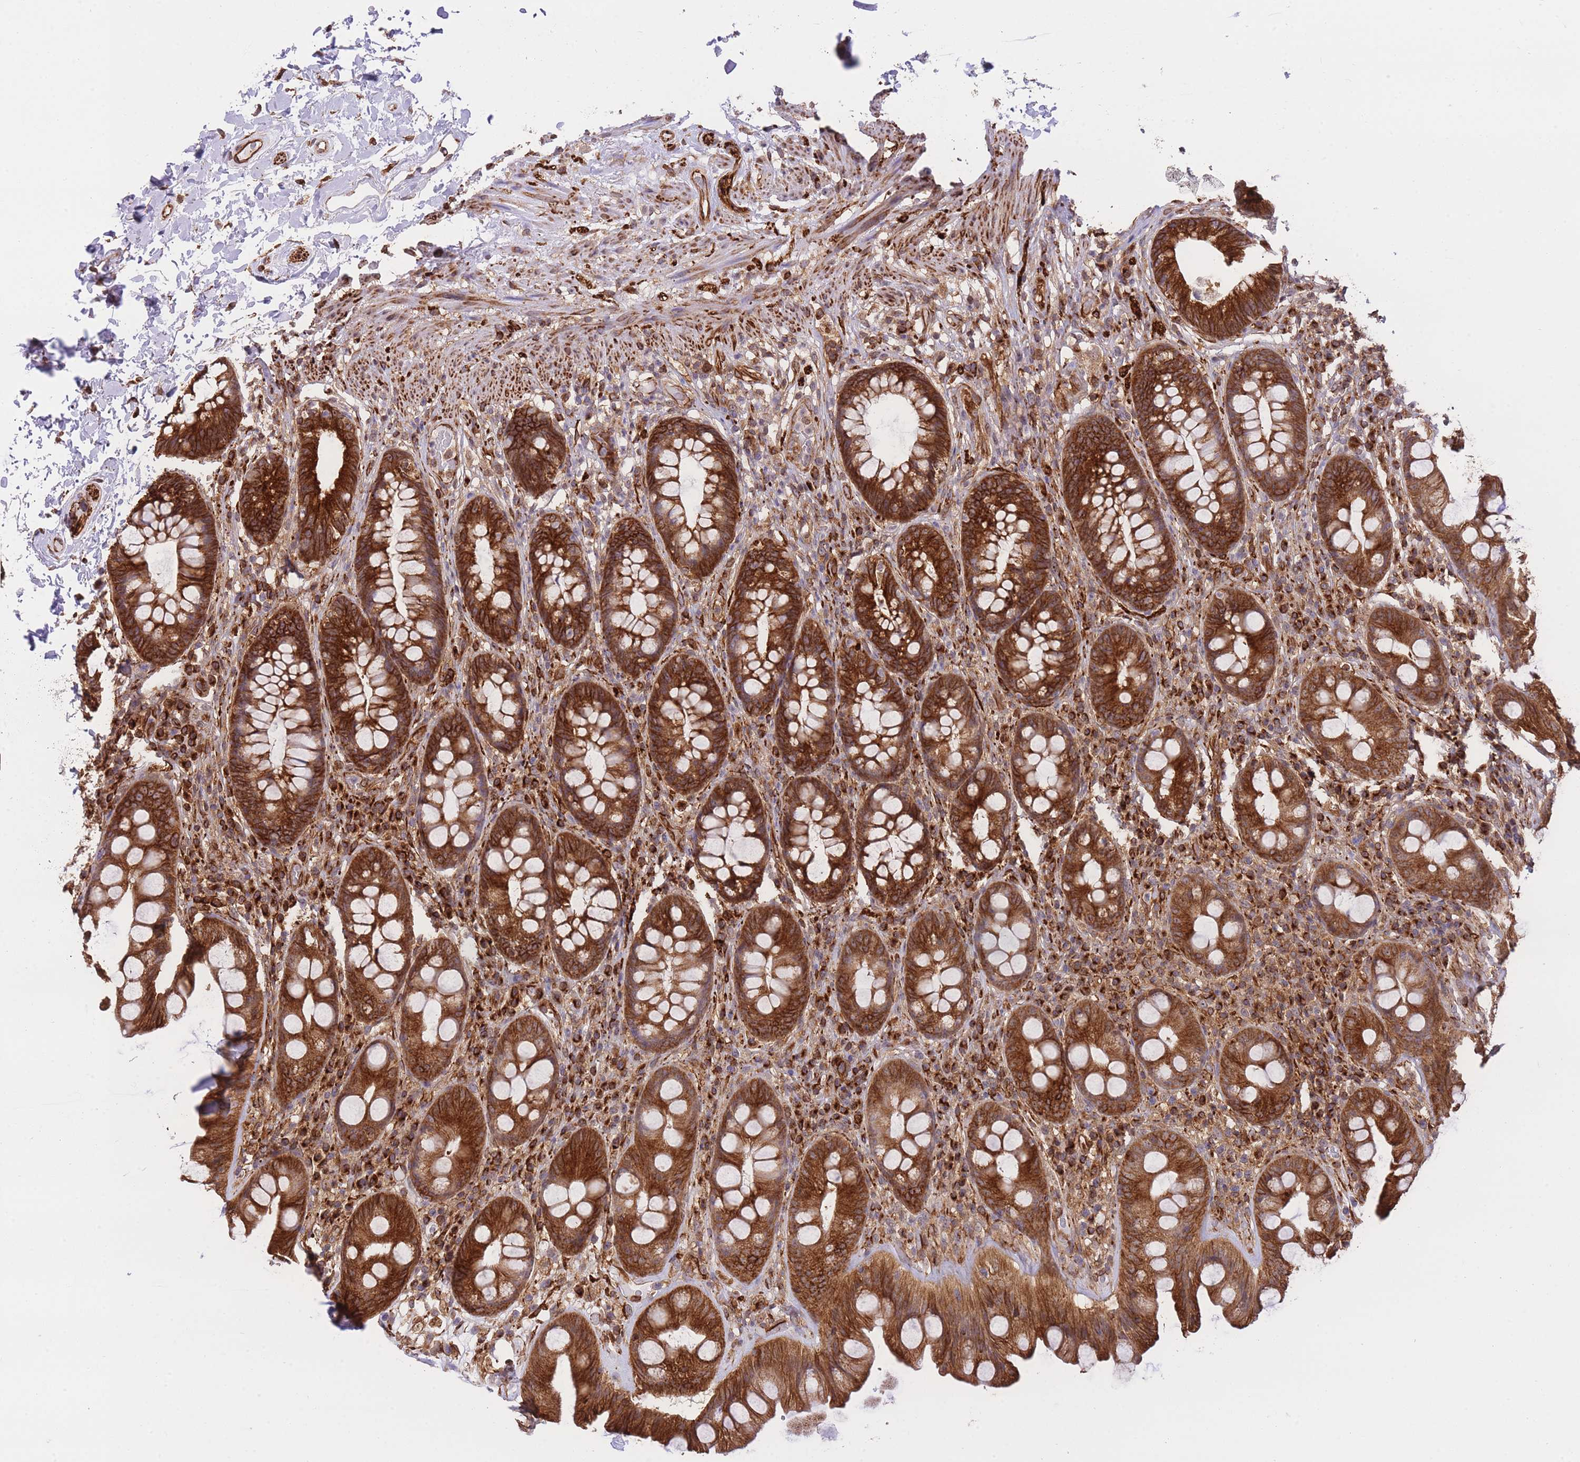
{"staining": {"intensity": "strong", "quantity": ">75%", "location": "cytoplasmic/membranous"}, "tissue": "rectum", "cell_type": "Glandular cells", "image_type": "normal", "snomed": [{"axis": "morphology", "description": "Normal tissue, NOS"}, {"axis": "topography", "description": "Rectum"}], "caption": "High-power microscopy captured an immunohistochemistry (IHC) photomicrograph of benign rectum, revealing strong cytoplasmic/membranous staining in approximately >75% of glandular cells. The staining was performed using DAB, with brown indicating positive protein expression. Nuclei are stained blue with hematoxylin.", "gene": "EXOSC8", "patient": {"sex": "male", "age": 74}}